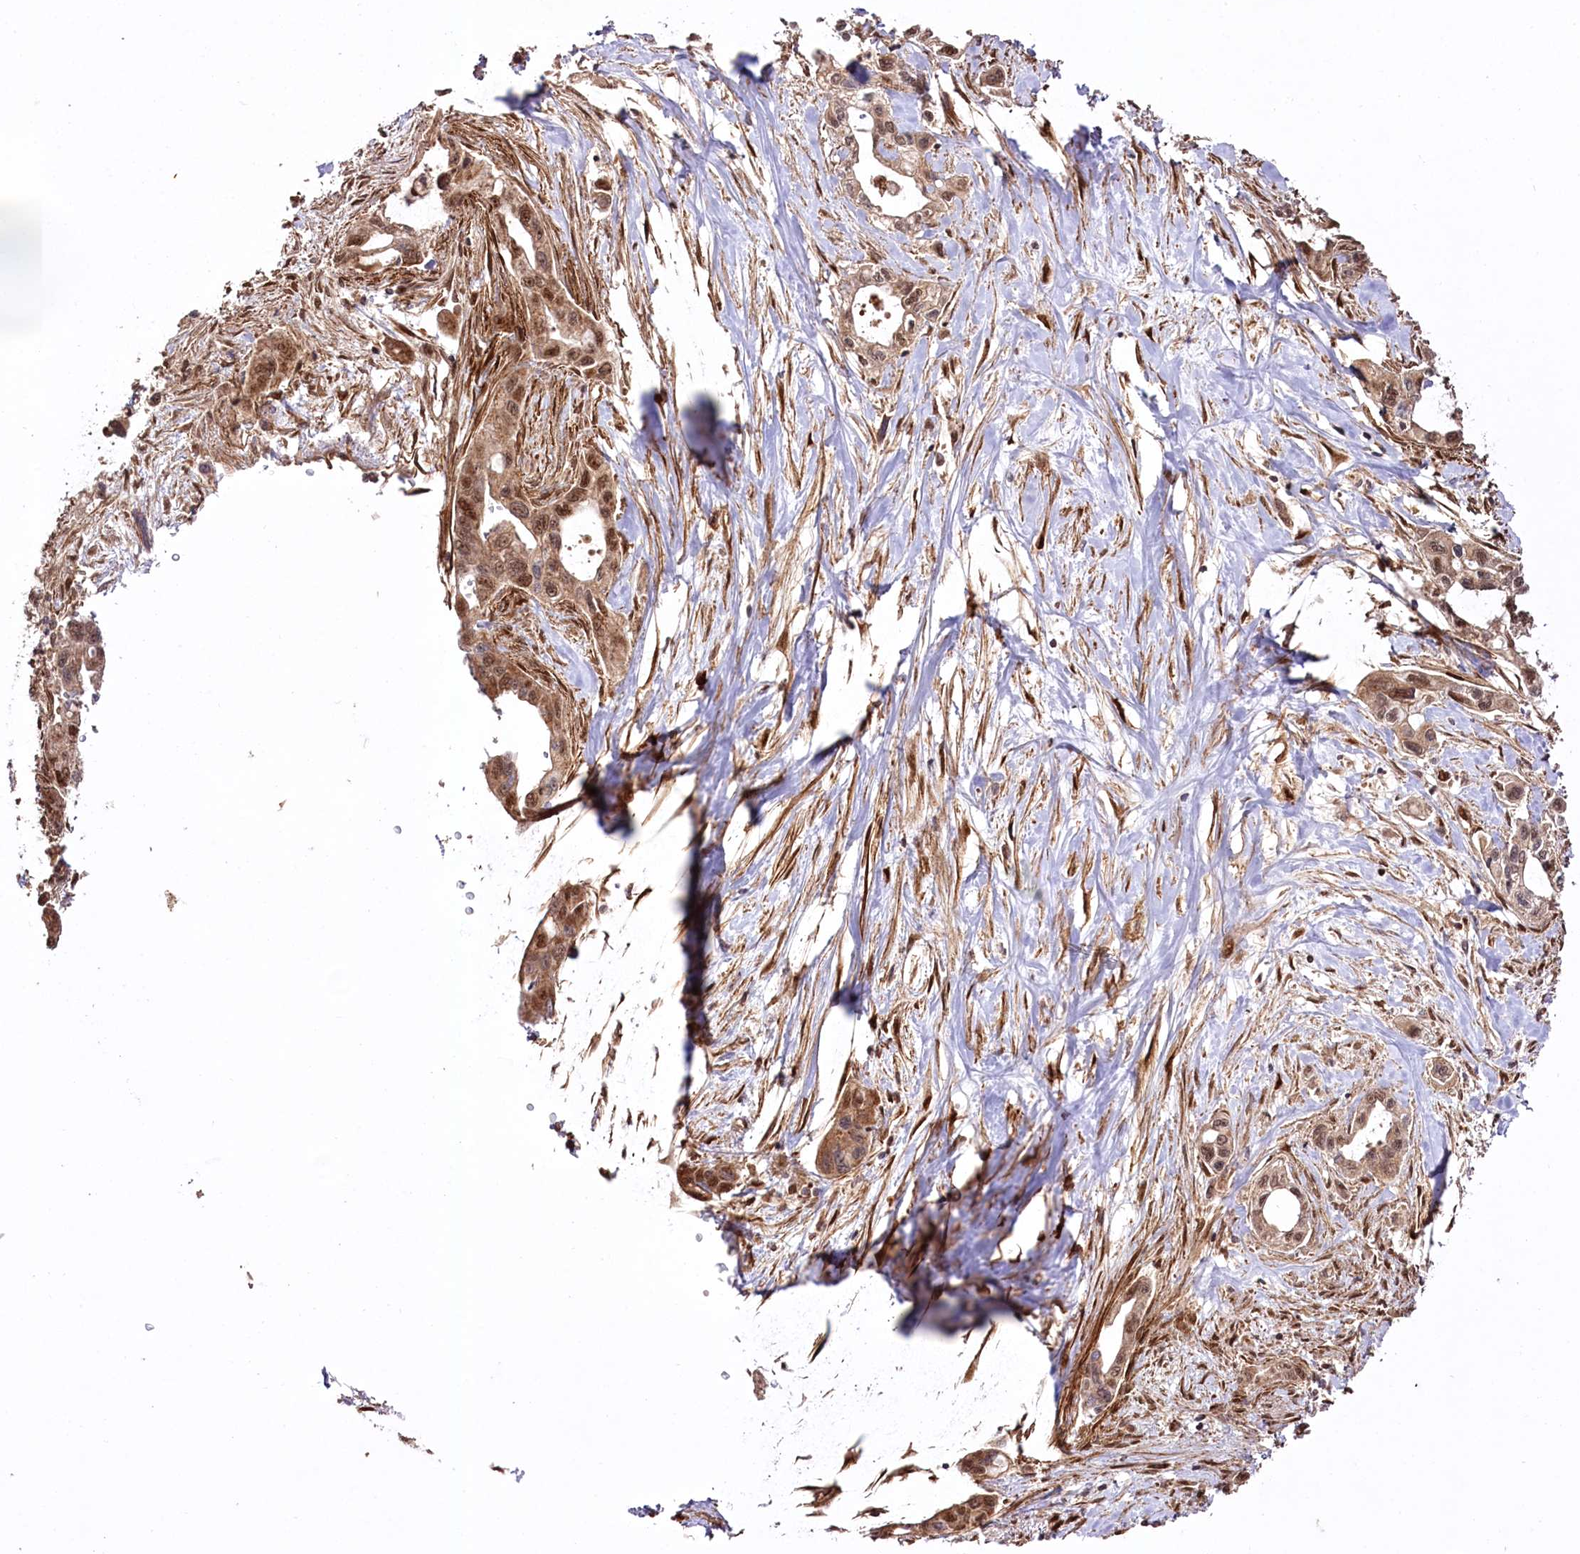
{"staining": {"intensity": "moderate", "quantity": ">75%", "location": "cytoplasmic/membranous,nuclear"}, "tissue": "pancreatic cancer", "cell_type": "Tumor cells", "image_type": "cancer", "snomed": [{"axis": "morphology", "description": "Adenocarcinoma, NOS"}, {"axis": "topography", "description": "Pancreas"}], "caption": "This micrograph shows immunohistochemistry staining of adenocarcinoma (pancreatic), with medium moderate cytoplasmic/membranous and nuclear expression in about >75% of tumor cells.", "gene": "REXO2", "patient": {"sex": "male", "age": 75}}